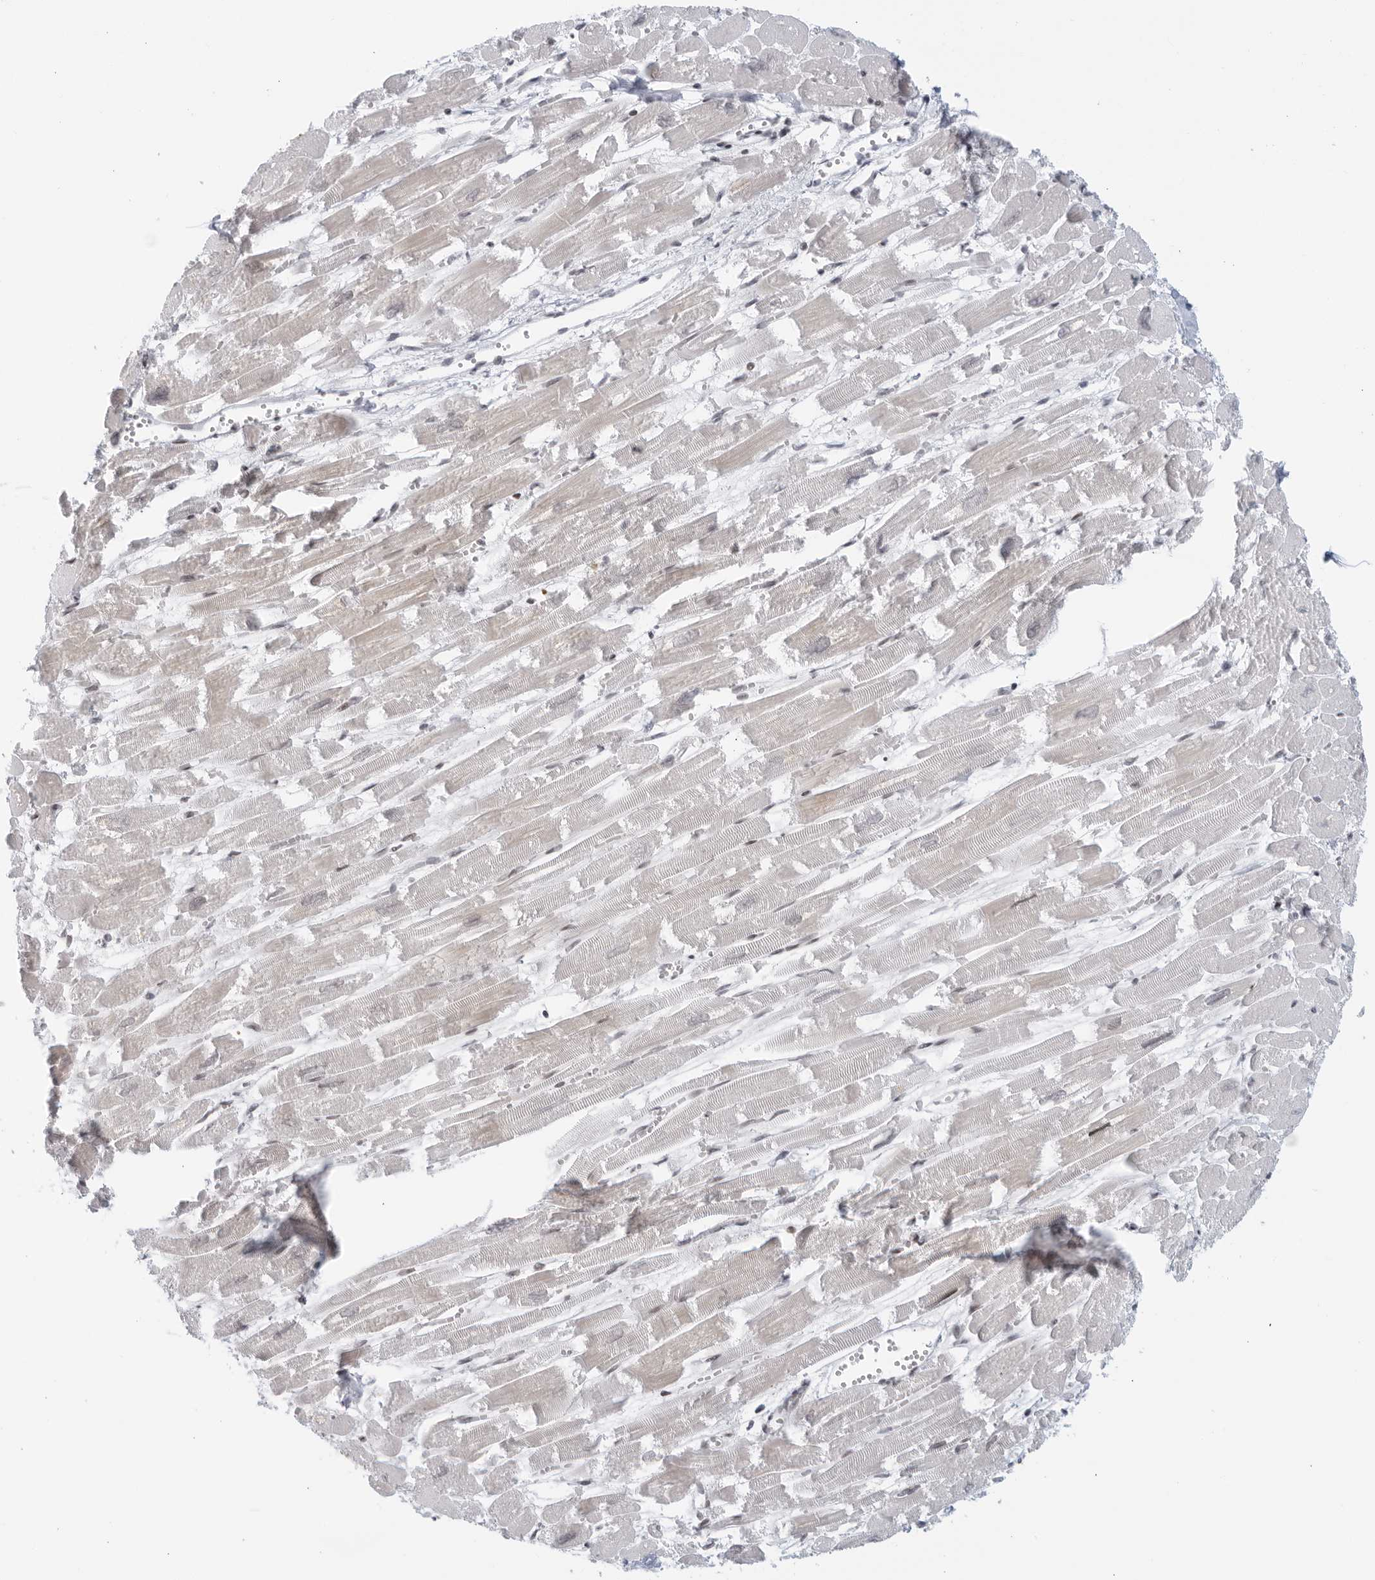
{"staining": {"intensity": "weak", "quantity": "<25%", "location": "cytoplasmic/membranous"}, "tissue": "heart muscle", "cell_type": "Cardiomyocytes", "image_type": "normal", "snomed": [{"axis": "morphology", "description": "Normal tissue, NOS"}, {"axis": "topography", "description": "Heart"}], "caption": "Heart muscle stained for a protein using immunohistochemistry (IHC) exhibits no staining cardiomyocytes.", "gene": "RAB11FIP3", "patient": {"sex": "male", "age": 54}}